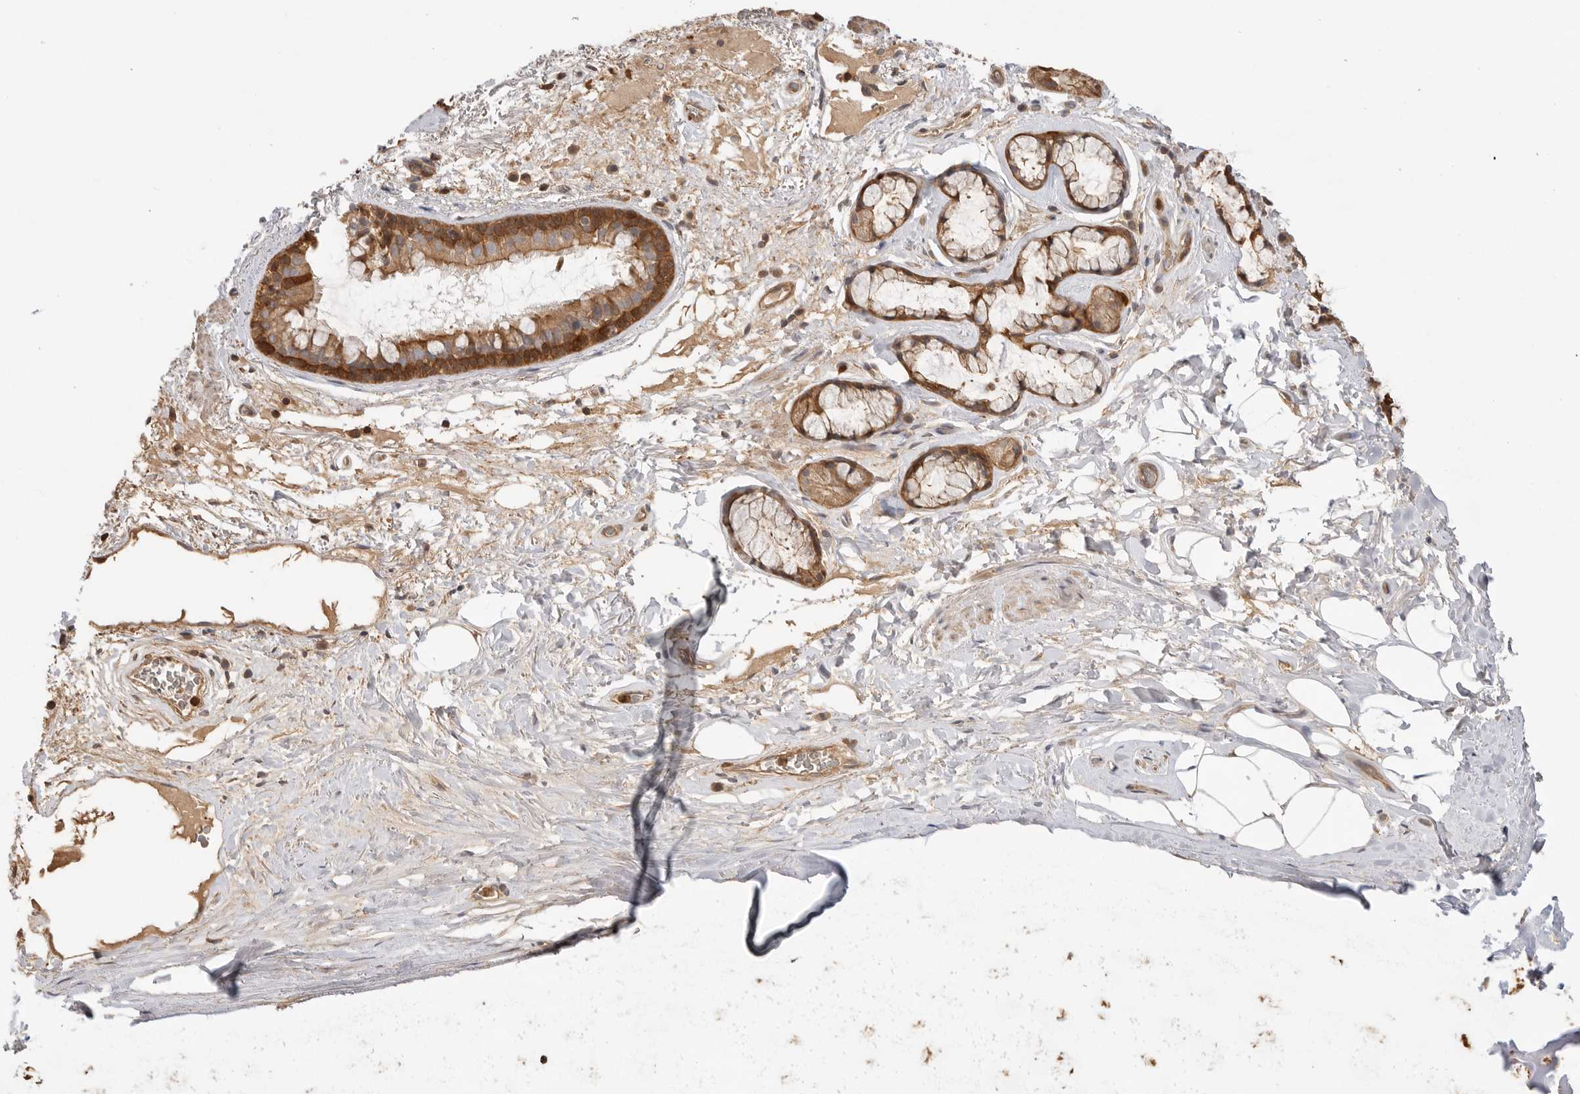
{"staining": {"intensity": "strong", "quantity": ">75%", "location": "cytoplasmic/membranous"}, "tissue": "bronchus", "cell_type": "Respiratory epithelial cells", "image_type": "normal", "snomed": [{"axis": "morphology", "description": "Normal tissue, NOS"}, {"axis": "topography", "description": "Cartilage tissue"}], "caption": "Immunohistochemical staining of unremarkable bronchus demonstrates >75% levels of strong cytoplasmic/membranous protein positivity in approximately >75% of respiratory epithelial cells. (DAB = brown stain, brightfield microscopy at high magnification).", "gene": "CLDN12", "patient": {"sex": "female", "age": 63}}